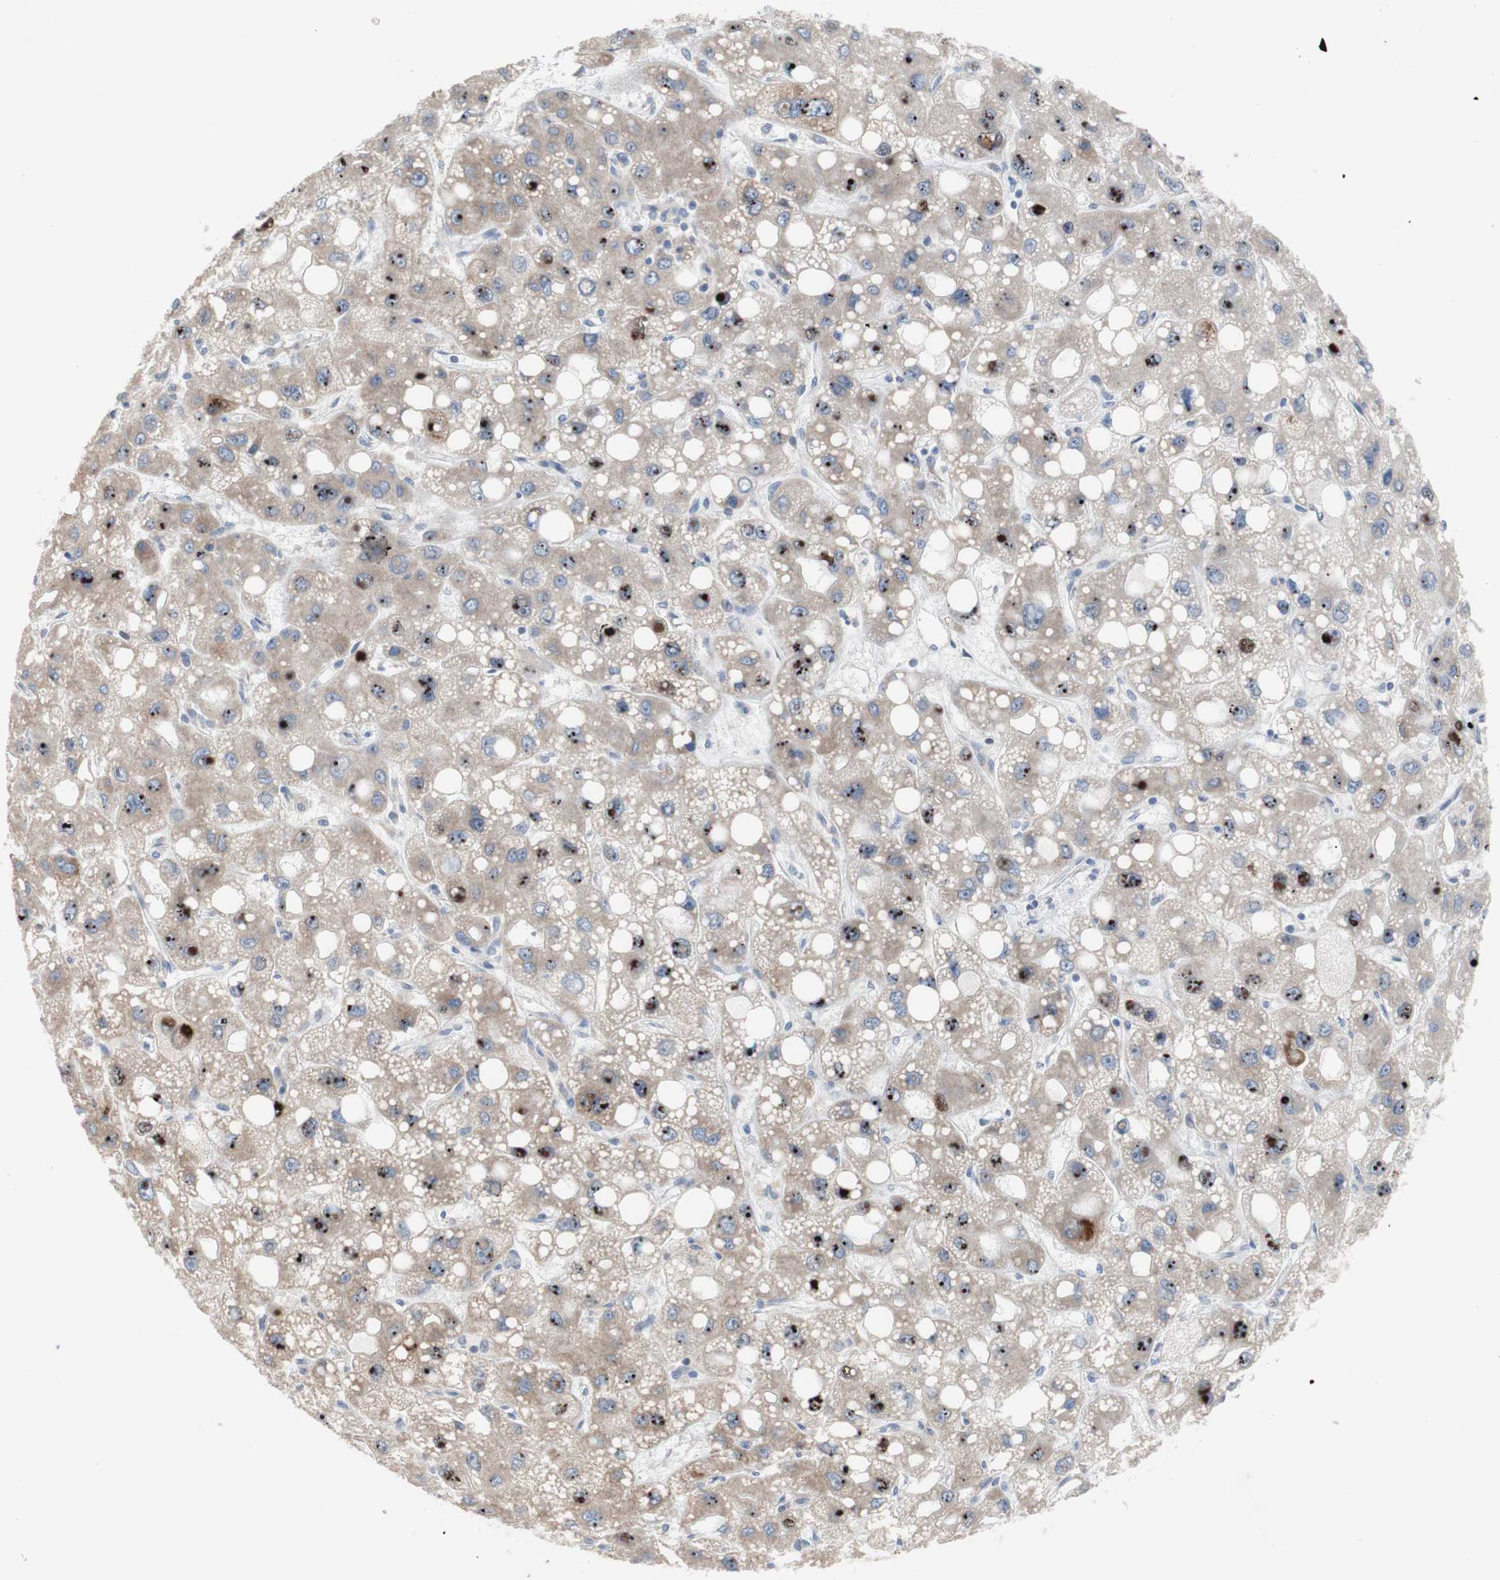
{"staining": {"intensity": "strong", "quantity": "25%-75%", "location": "cytoplasmic/membranous,nuclear"}, "tissue": "liver cancer", "cell_type": "Tumor cells", "image_type": "cancer", "snomed": [{"axis": "morphology", "description": "Carcinoma, Hepatocellular, NOS"}, {"axis": "topography", "description": "Liver"}], "caption": "Liver cancer was stained to show a protein in brown. There is high levels of strong cytoplasmic/membranous and nuclear staining in approximately 25%-75% of tumor cells. (Stains: DAB (3,3'-diaminobenzidine) in brown, nuclei in blue, Microscopy: brightfield microscopy at high magnification).", "gene": "TTC14", "patient": {"sex": "male", "age": 55}}